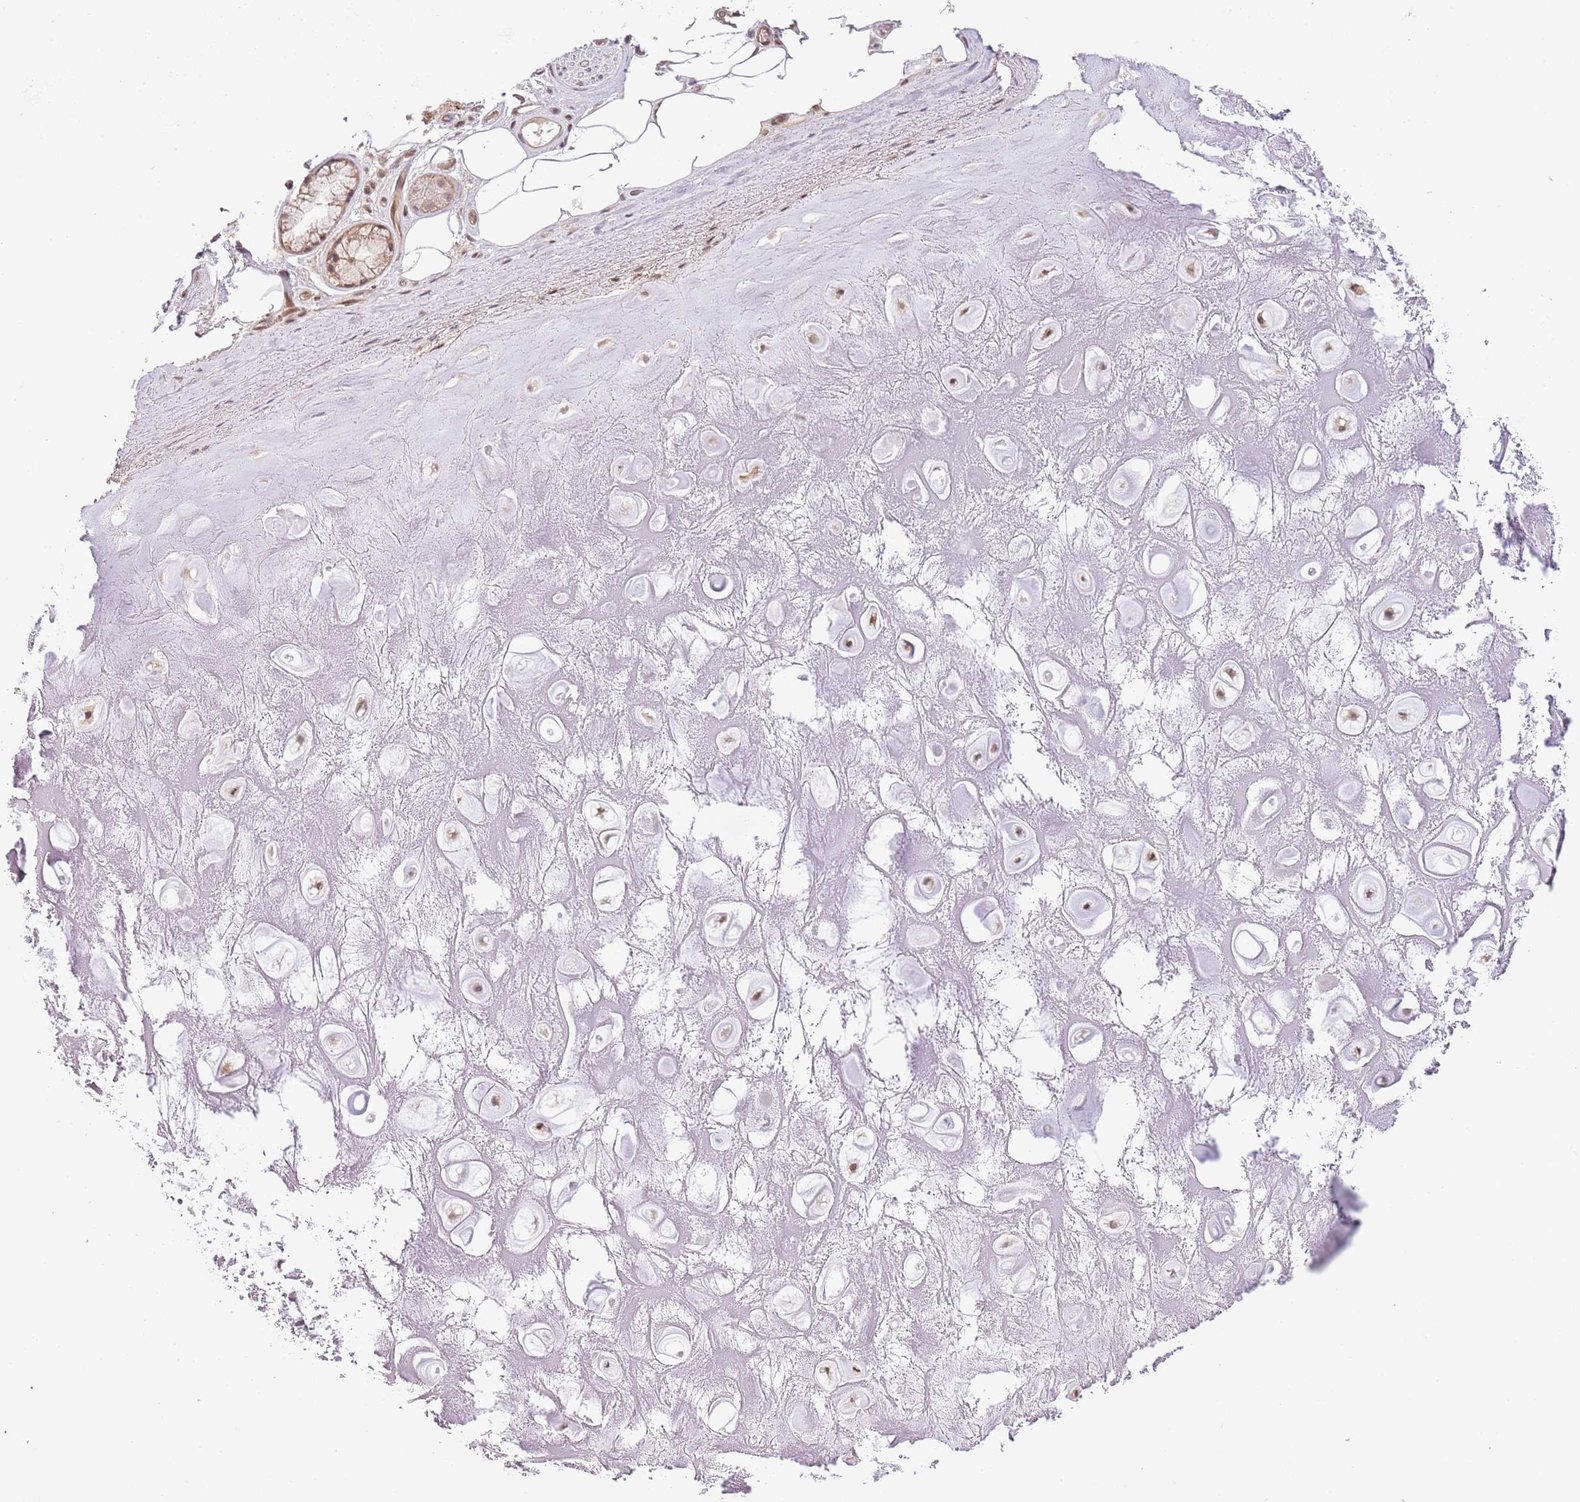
{"staining": {"intensity": "negative", "quantity": "none", "location": "none"}, "tissue": "adipose tissue", "cell_type": "Adipocytes", "image_type": "normal", "snomed": [{"axis": "morphology", "description": "Normal tissue, NOS"}, {"axis": "topography", "description": "Cartilage tissue"}], "caption": "Adipocytes are negative for brown protein staining in normal adipose tissue. (DAB (3,3'-diaminobenzidine) immunohistochemistry visualized using brightfield microscopy, high magnification).", "gene": "CHD1", "patient": {"sex": "male", "age": 81}}